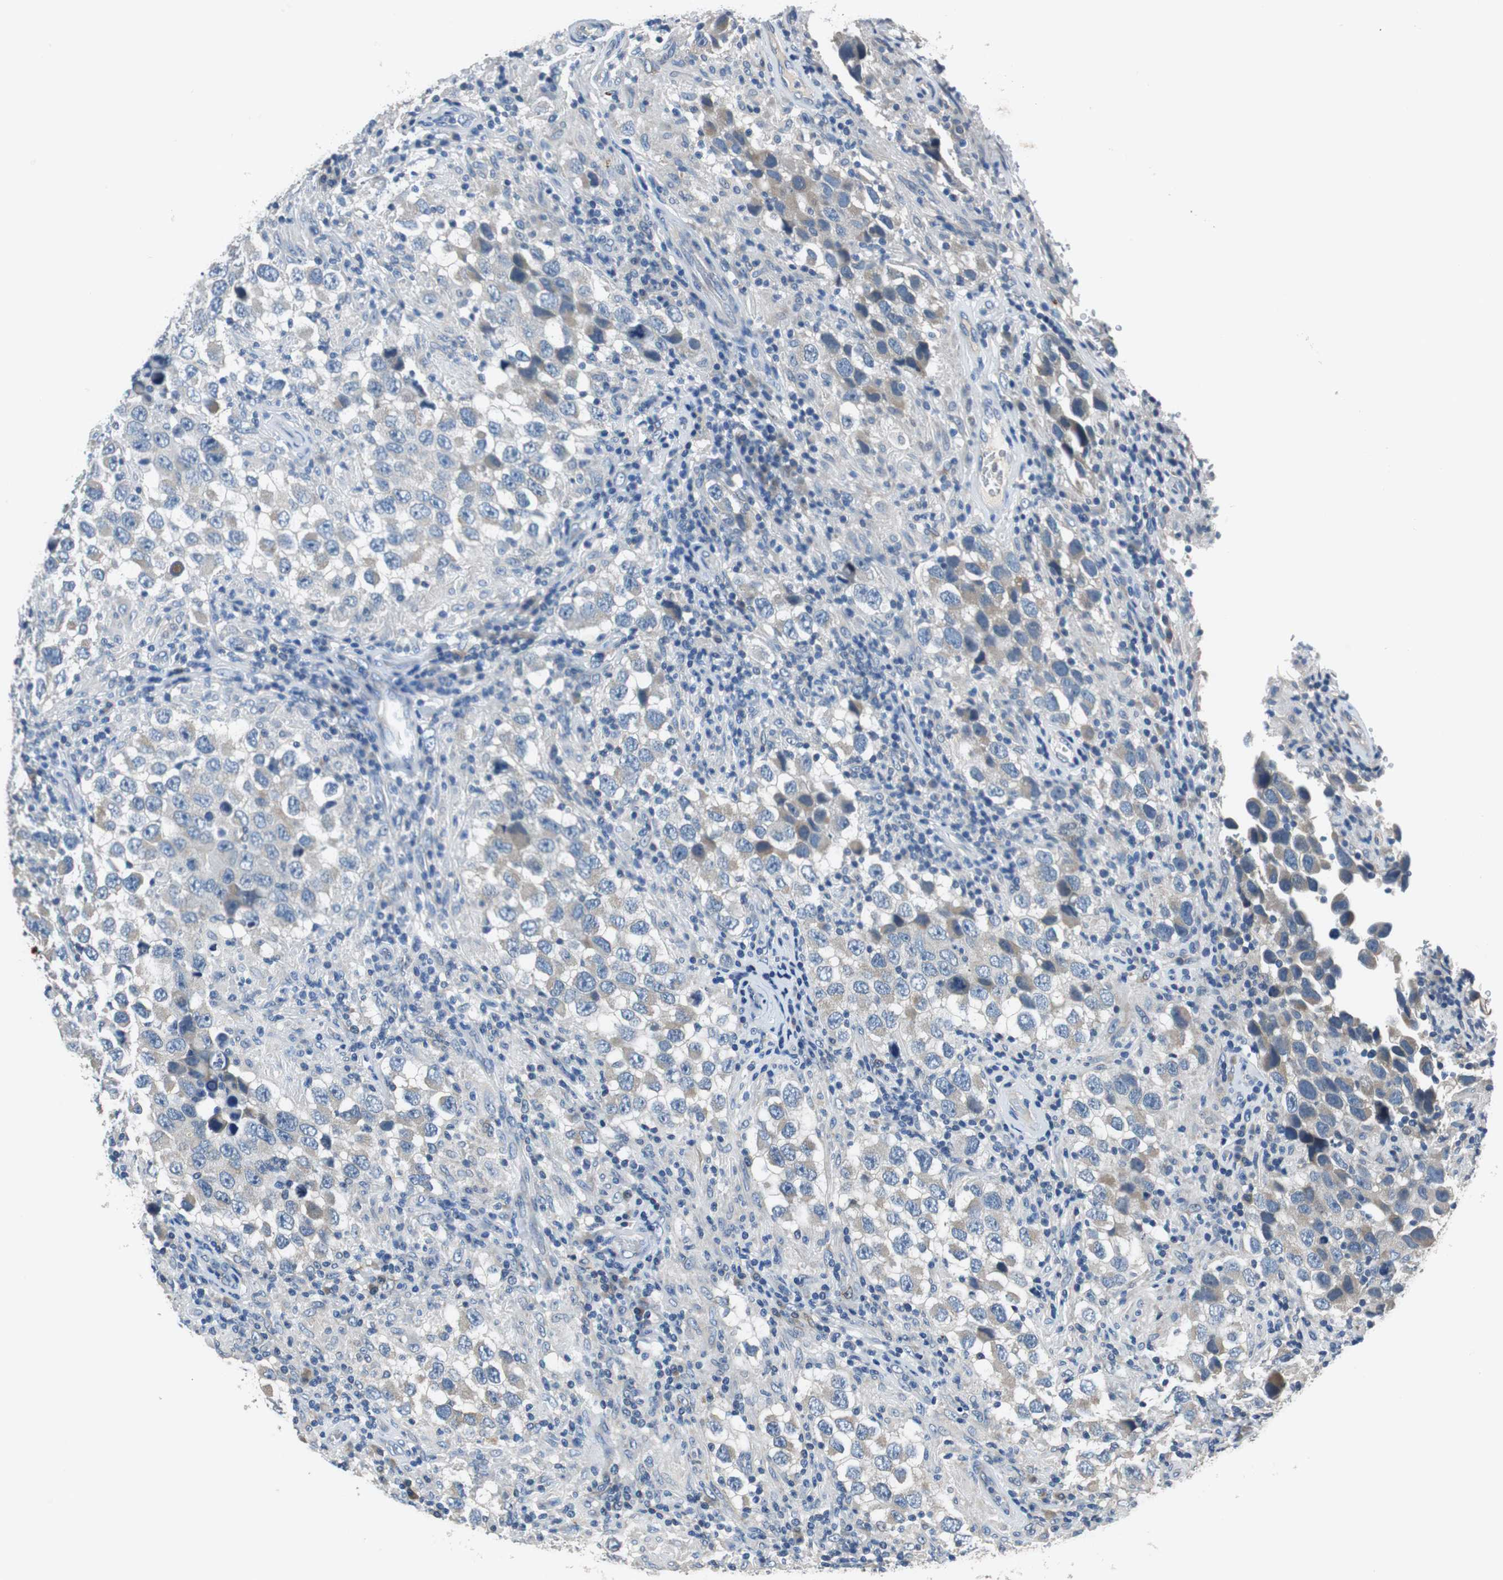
{"staining": {"intensity": "weak", "quantity": "<25%", "location": "cytoplasmic/membranous"}, "tissue": "testis cancer", "cell_type": "Tumor cells", "image_type": "cancer", "snomed": [{"axis": "morphology", "description": "Carcinoma, Embryonal, NOS"}, {"axis": "topography", "description": "Testis"}], "caption": "High power microscopy image of an immunohistochemistry (IHC) image of testis cancer, revealing no significant staining in tumor cells. (DAB IHC with hematoxylin counter stain).", "gene": "FADS2", "patient": {"sex": "male", "age": 21}}